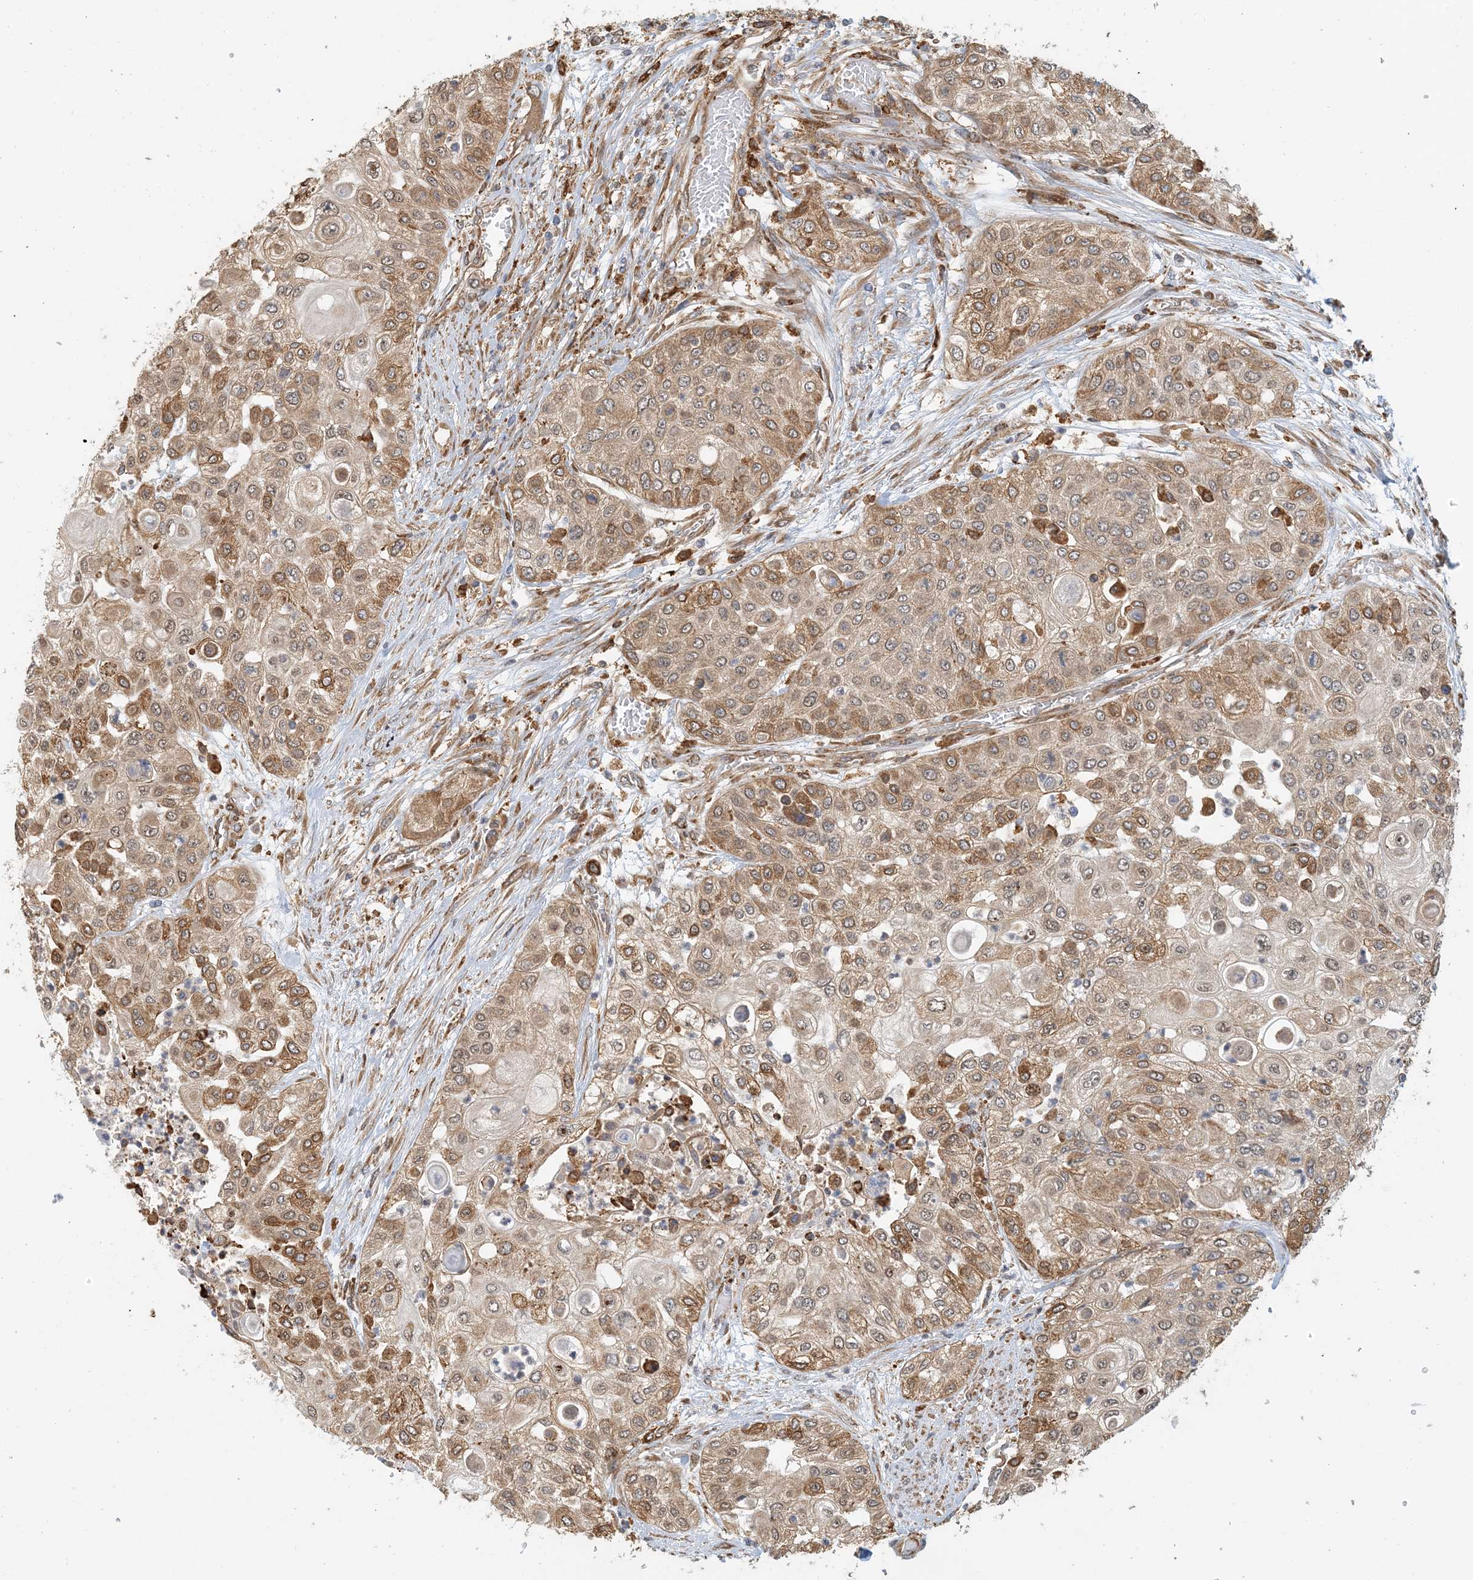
{"staining": {"intensity": "moderate", "quantity": ">75%", "location": "cytoplasmic/membranous"}, "tissue": "urothelial cancer", "cell_type": "Tumor cells", "image_type": "cancer", "snomed": [{"axis": "morphology", "description": "Urothelial carcinoma, High grade"}, {"axis": "topography", "description": "Urinary bladder"}], "caption": "Immunohistochemistry micrograph of high-grade urothelial carcinoma stained for a protein (brown), which reveals medium levels of moderate cytoplasmic/membranous positivity in approximately >75% of tumor cells.", "gene": "HNMT", "patient": {"sex": "female", "age": 79}}